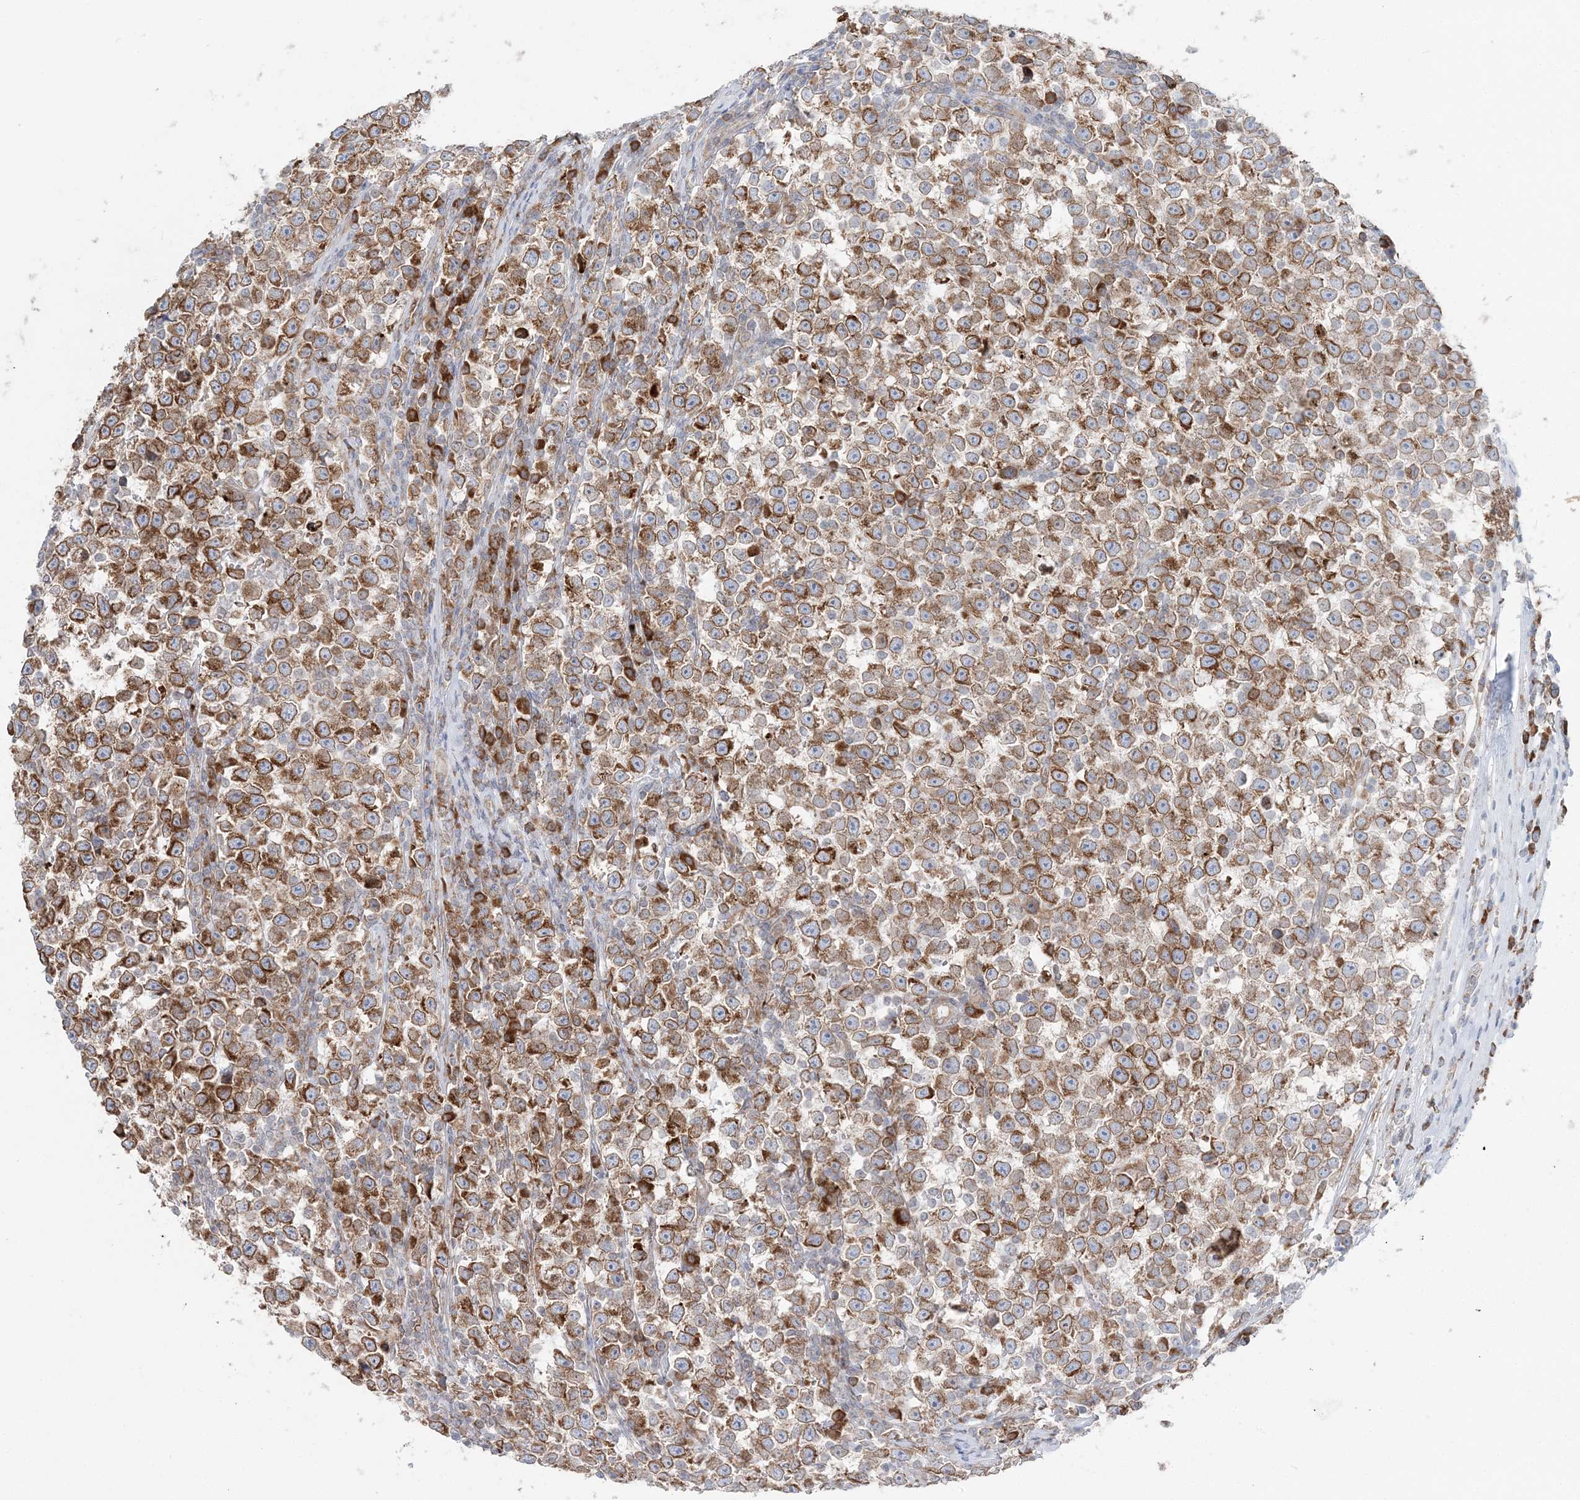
{"staining": {"intensity": "strong", "quantity": ">75%", "location": "cytoplasmic/membranous"}, "tissue": "testis cancer", "cell_type": "Tumor cells", "image_type": "cancer", "snomed": [{"axis": "morphology", "description": "Normal tissue, NOS"}, {"axis": "morphology", "description": "Seminoma, NOS"}, {"axis": "topography", "description": "Testis"}], "caption": "A brown stain labels strong cytoplasmic/membranous positivity of a protein in testis seminoma tumor cells.", "gene": "TMED10", "patient": {"sex": "male", "age": 43}}